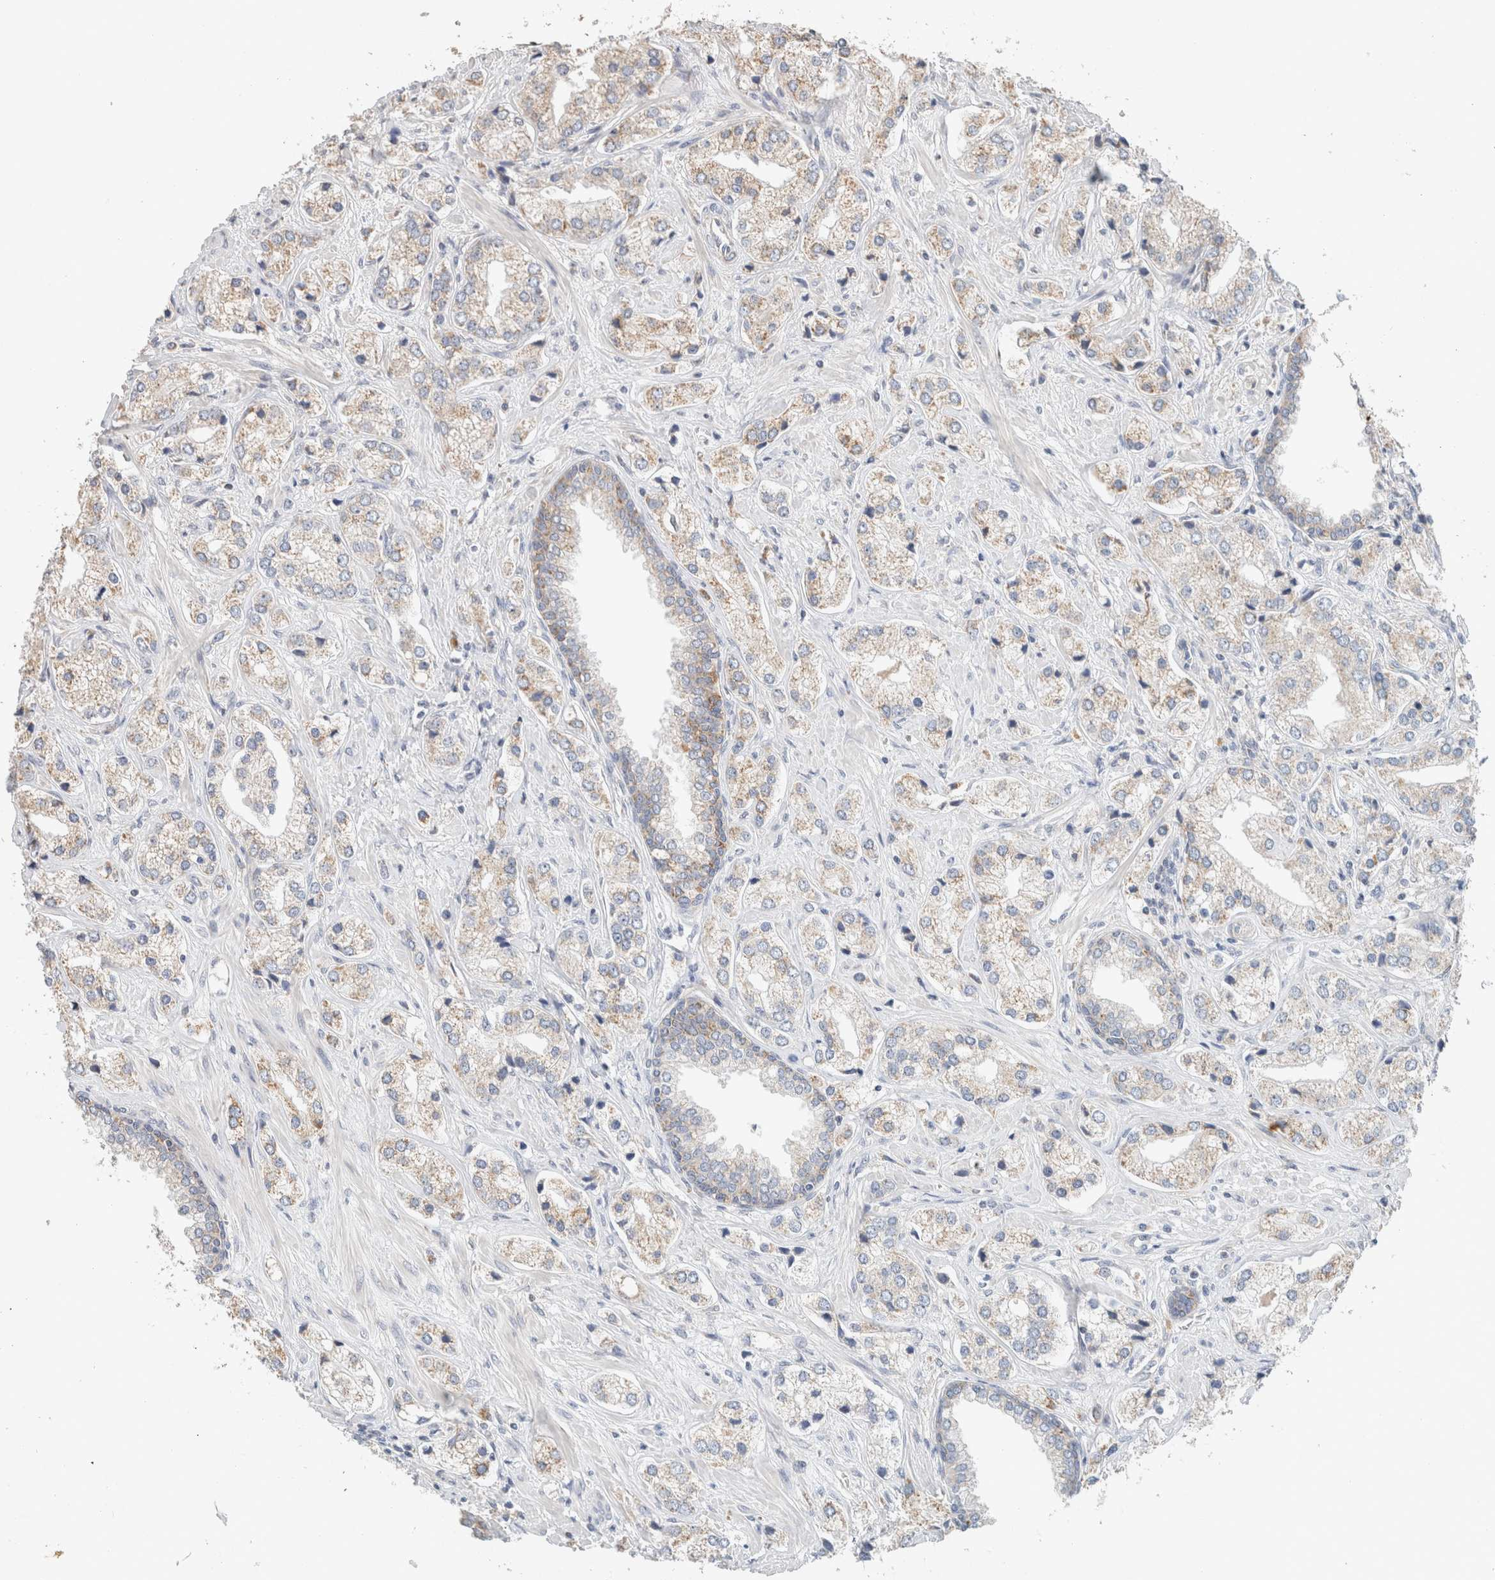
{"staining": {"intensity": "weak", "quantity": "<25%", "location": "cytoplasmic/membranous"}, "tissue": "prostate cancer", "cell_type": "Tumor cells", "image_type": "cancer", "snomed": [{"axis": "morphology", "description": "Adenocarcinoma, High grade"}, {"axis": "topography", "description": "Prostate"}], "caption": "Tumor cells are negative for brown protein staining in prostate adenocarcinoma (high-grade). (DAB (3,3'-diaminobenzidine) immunohistochemistry visualized using brightfield microscopy, high magnification).", "gene": "CA13", "patient": {"sex": "male", "age": 66}}